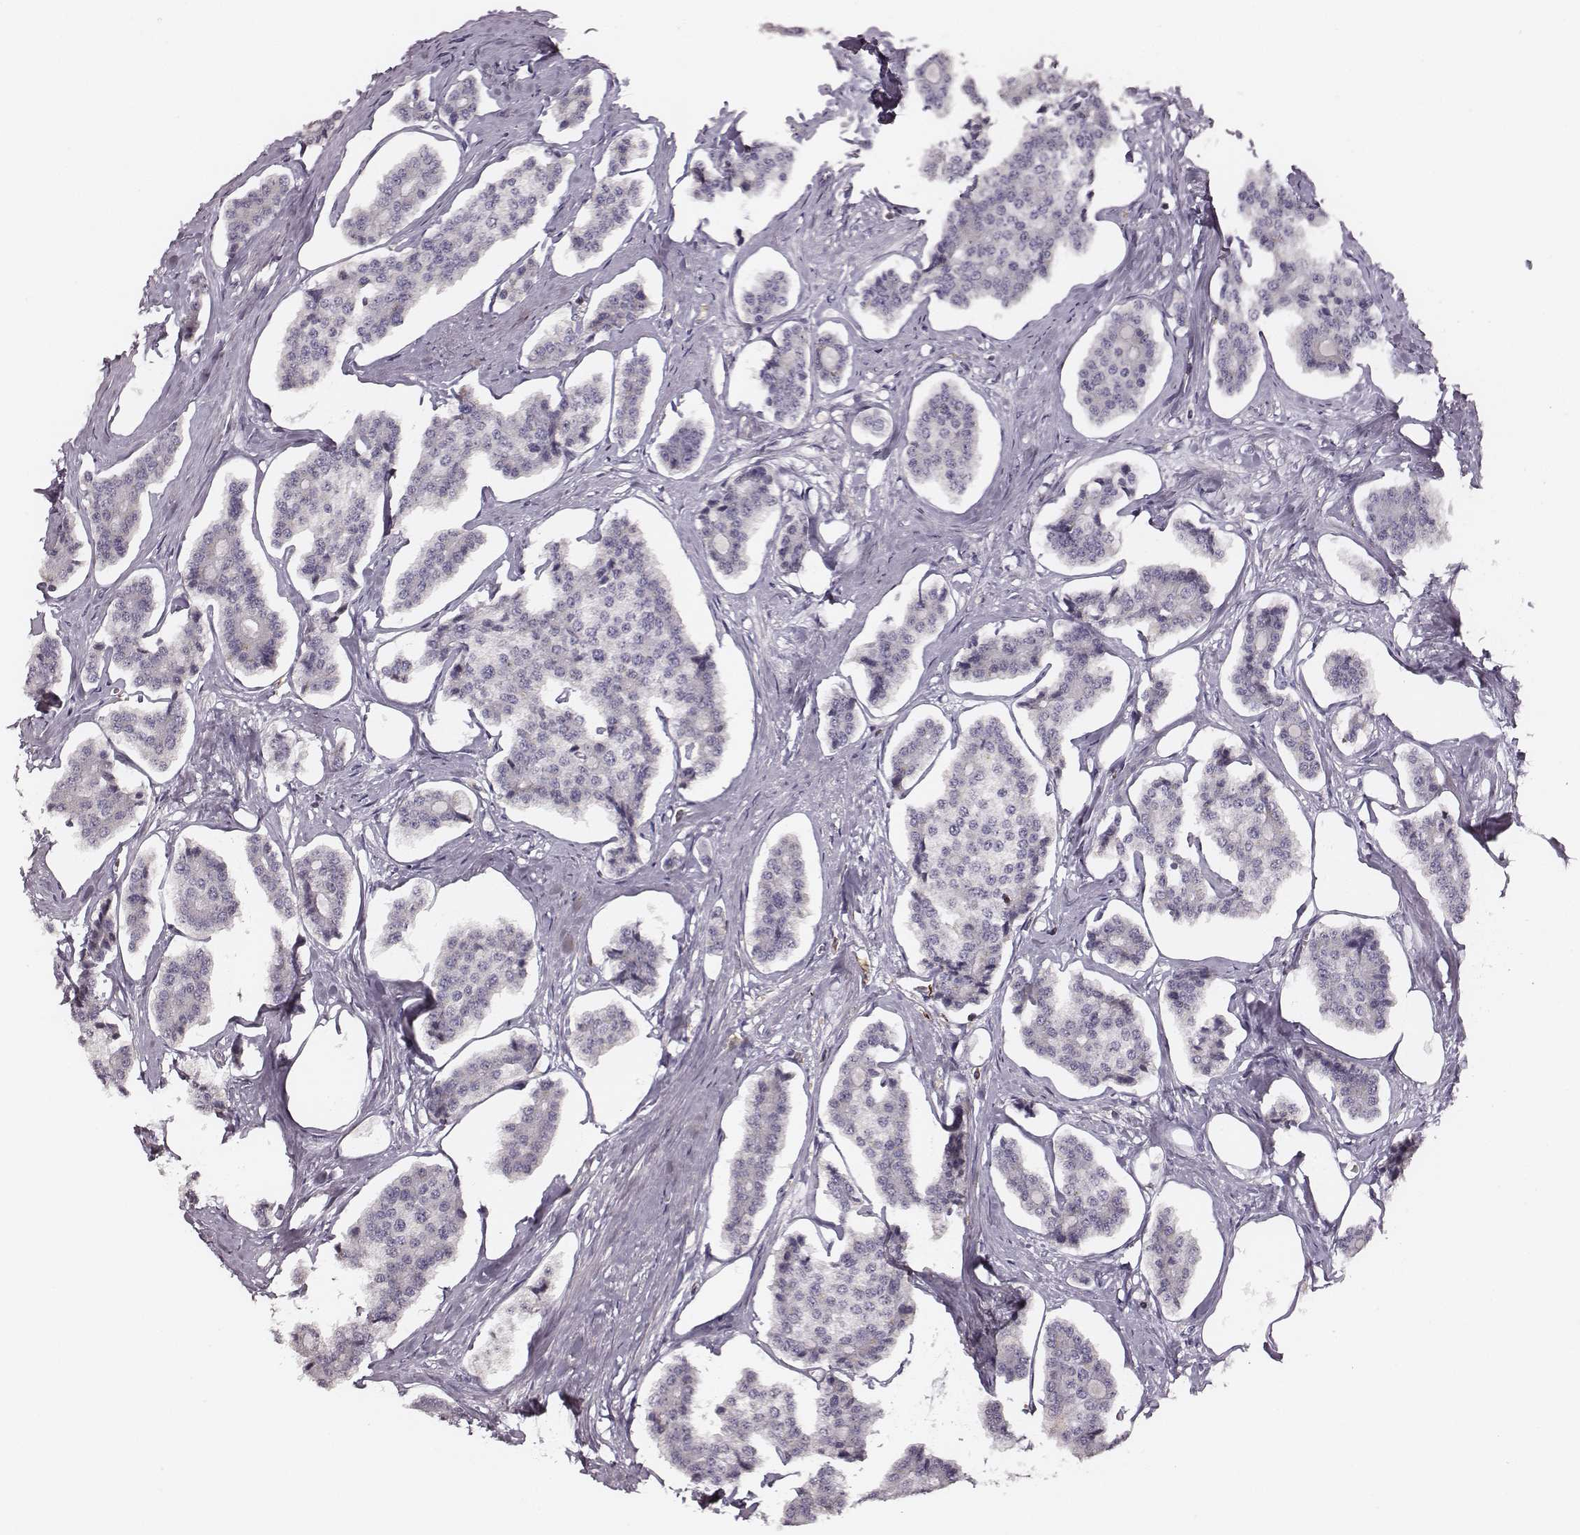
{"staining": {"intensity": "negative", "quantity": "none", "location": "none"}, "tissue": "carcinoid", "cell_type": "Tumor cells", "image_type": "cancer", "snomed": [{"axis": "morphology", "description": "Carcinoid, malignant, NOS"}, {"axis": "topography", "description": "Small intestine"}], "caption": "Protein analysis of malignant carcinoid demonstrates no significant staining in tumor cells.", "gene": "ZYX", "patient": {"sex": "female", "age": 65}}